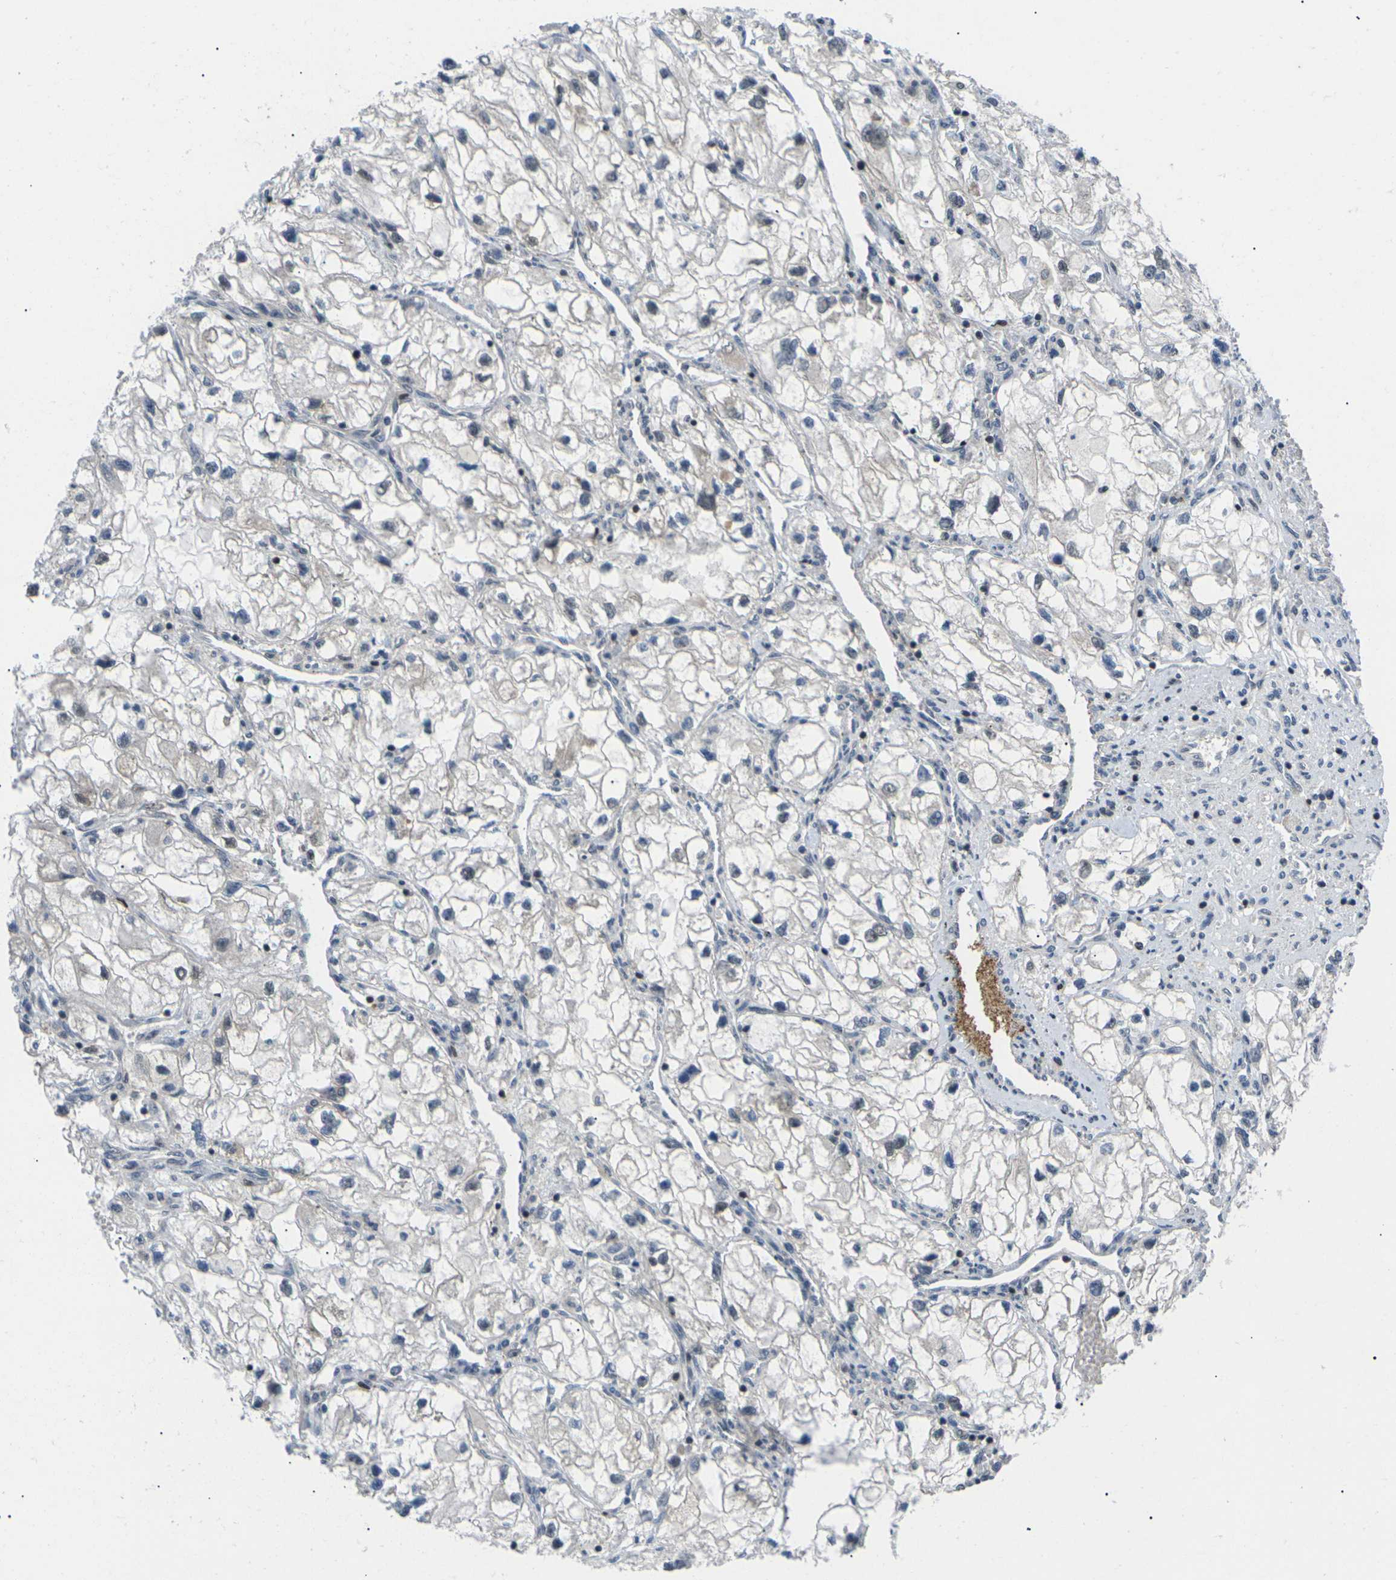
{"staining": {"intensity": "negative", "quantity": "none", "location": "none"}, "tissue": "renal cancer", "cell_type": "Tumor cells", "image_type": "cancer", "snomed": [{"axis": "morphology", "description": "Adenocarcinoma, NOS"}, {"axis": "topography", "description": "Kidney"}], "caption": "Image shows no protein expression in tumor cells of renal adenocarcinoma tissue.", "gene": "RPS6KA3", "patient": {"sex": "female", "age": 70}}